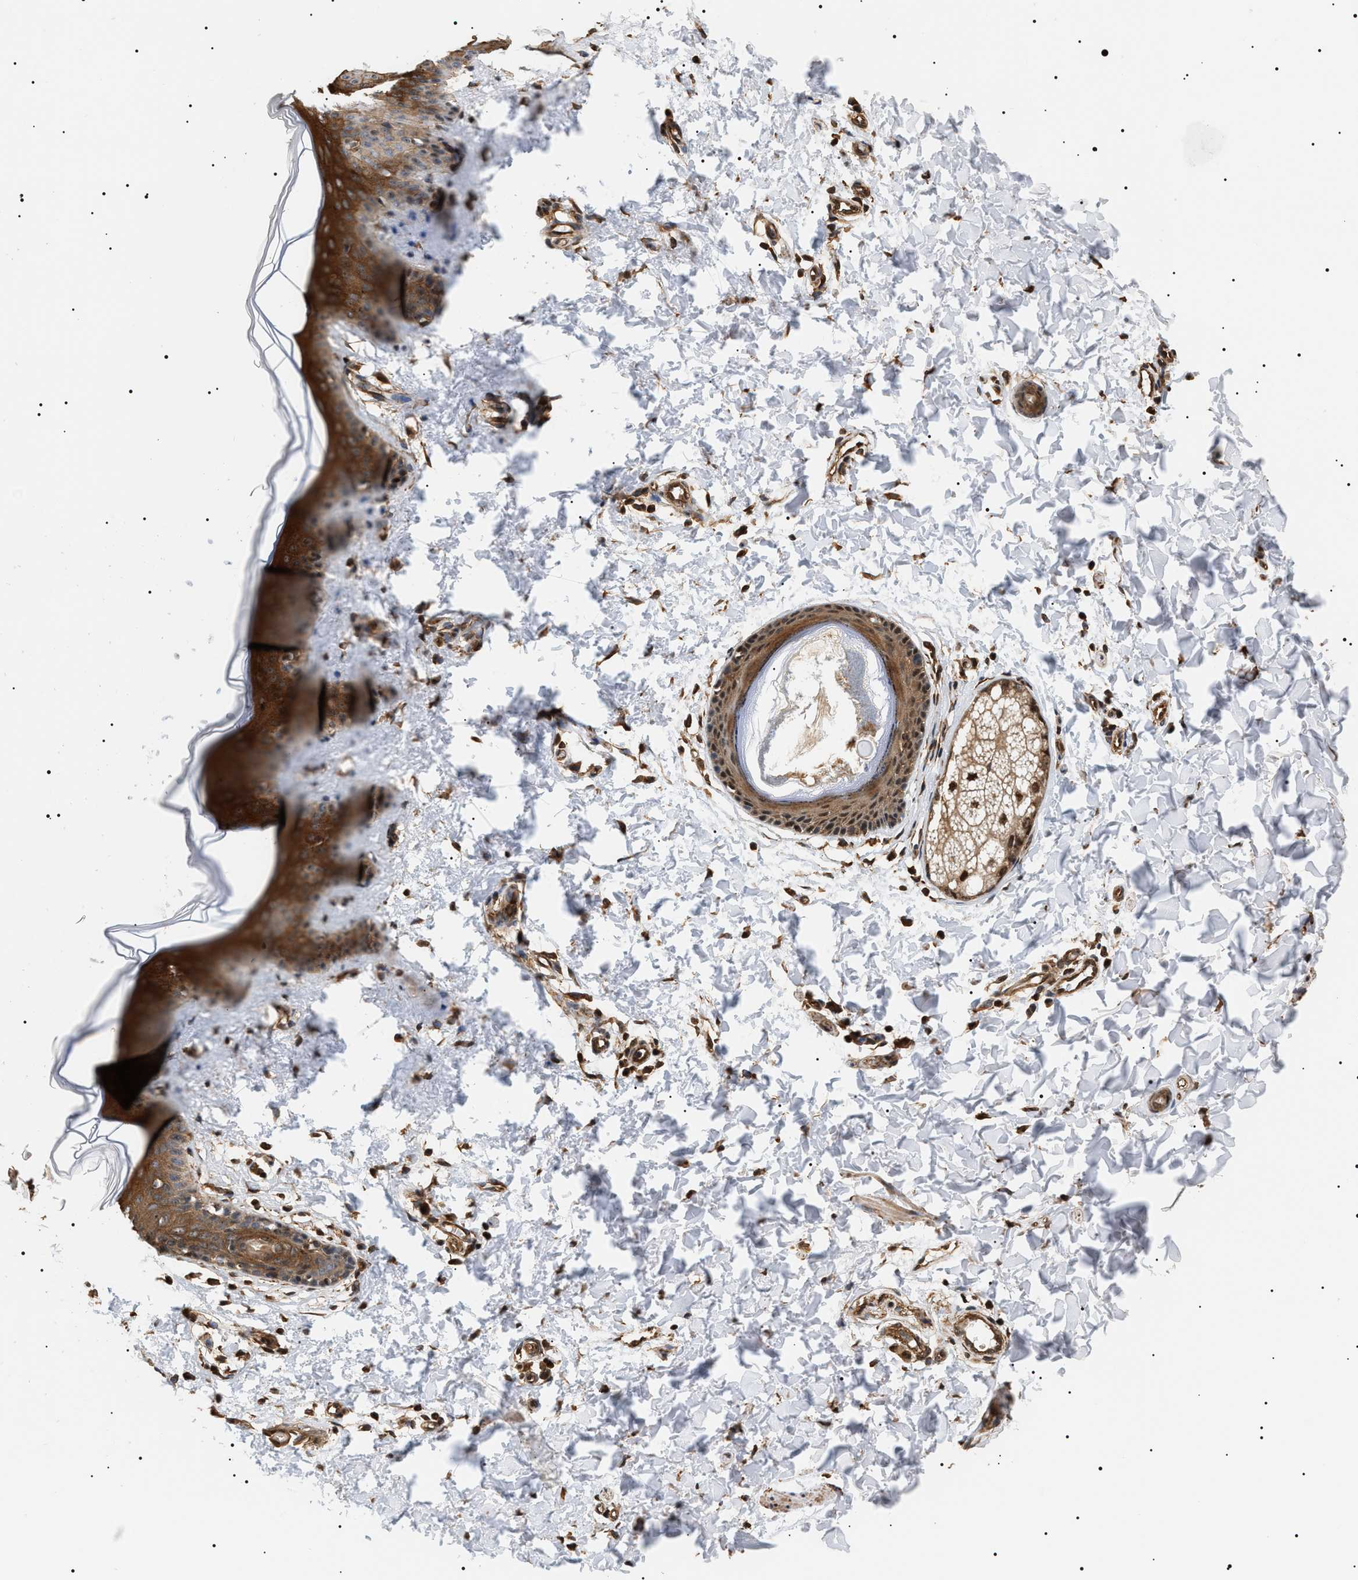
{"staining": {"intensity": "strong", "quantity": ">75%", "location": "cytoplasmic/membranous,nuclear"}, "tissue": "skin", "cell_type": "Fibroblasts", "image_type": "normal", "snomed": [{"axis": "morphology", "description": "Normal tissue, NOS"}, {"axis": "topography", "description": "Skin"}], "caption": "Strong cytoplasmic/membranous,nuclear protein expression is identified in approximately >75% of fibroblasts in skin.", "gene": "SH3GLB2", "patient": {"sex": "female", "age": 17}}